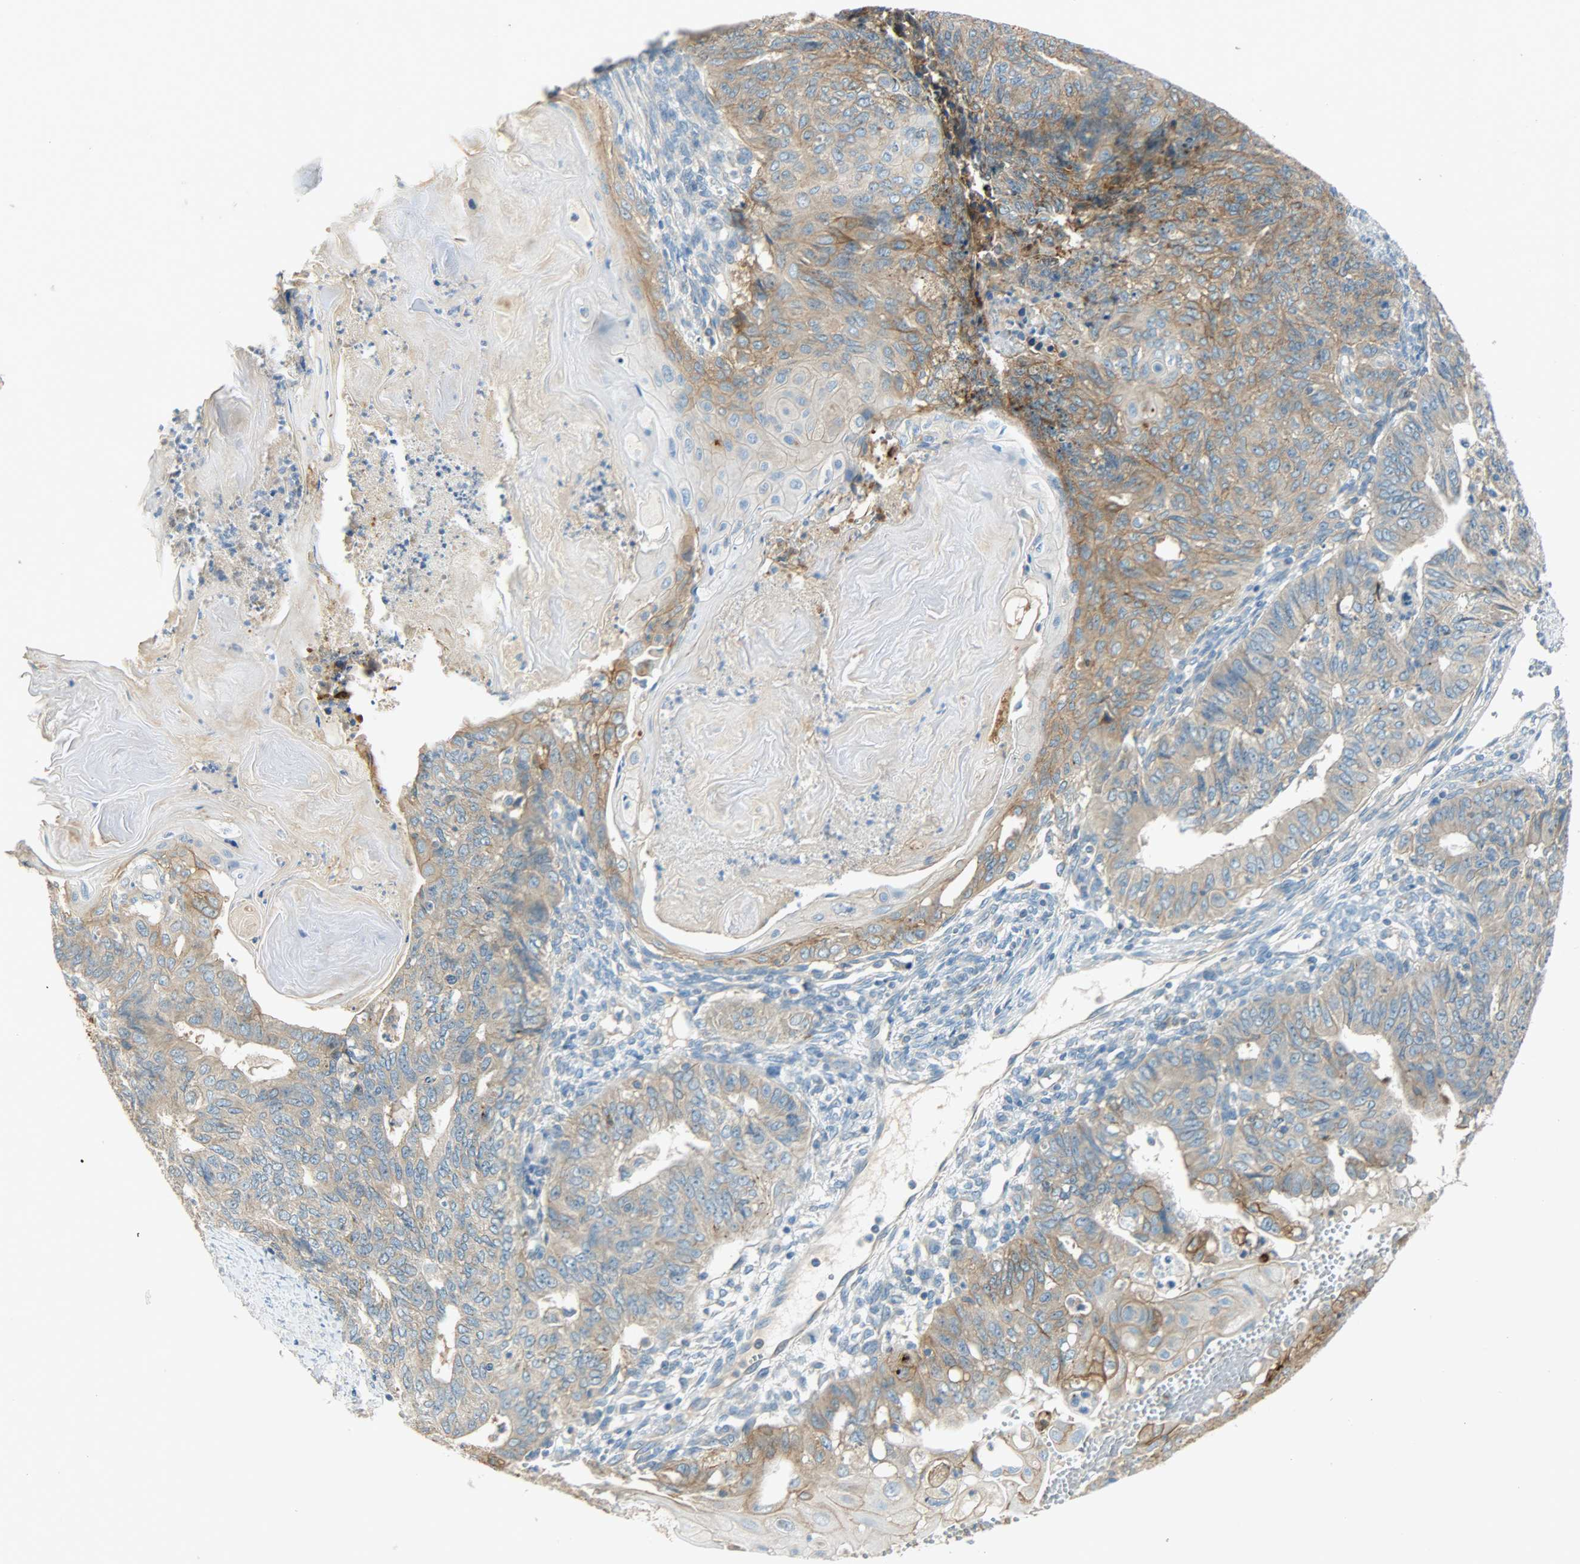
{"staining": {"intensity": "strong", "quantity": ">75%", "location": "cytoplasmic/membranous"}, "tissue": "endometrial cancer", "cell_type": "Tumor cells", "image_type": "cancer", "snomed": [{"axis": "morphology", "description": "Neoplasm, malignant, NOS"}, {"axis": "topography", "description": "Endometrium"}], "caption": "A high amount of strong cytoplasmic/membranous expression is seen in about >75% of tumor cells in malignant neoplasm (endometrial) tissue. (DAB (3,3'-diaminobenzidine) IHC with brightfield microscopy, high magnification).", "gene": "DSG2", "patient": {"sex": "female", "age": 74}}